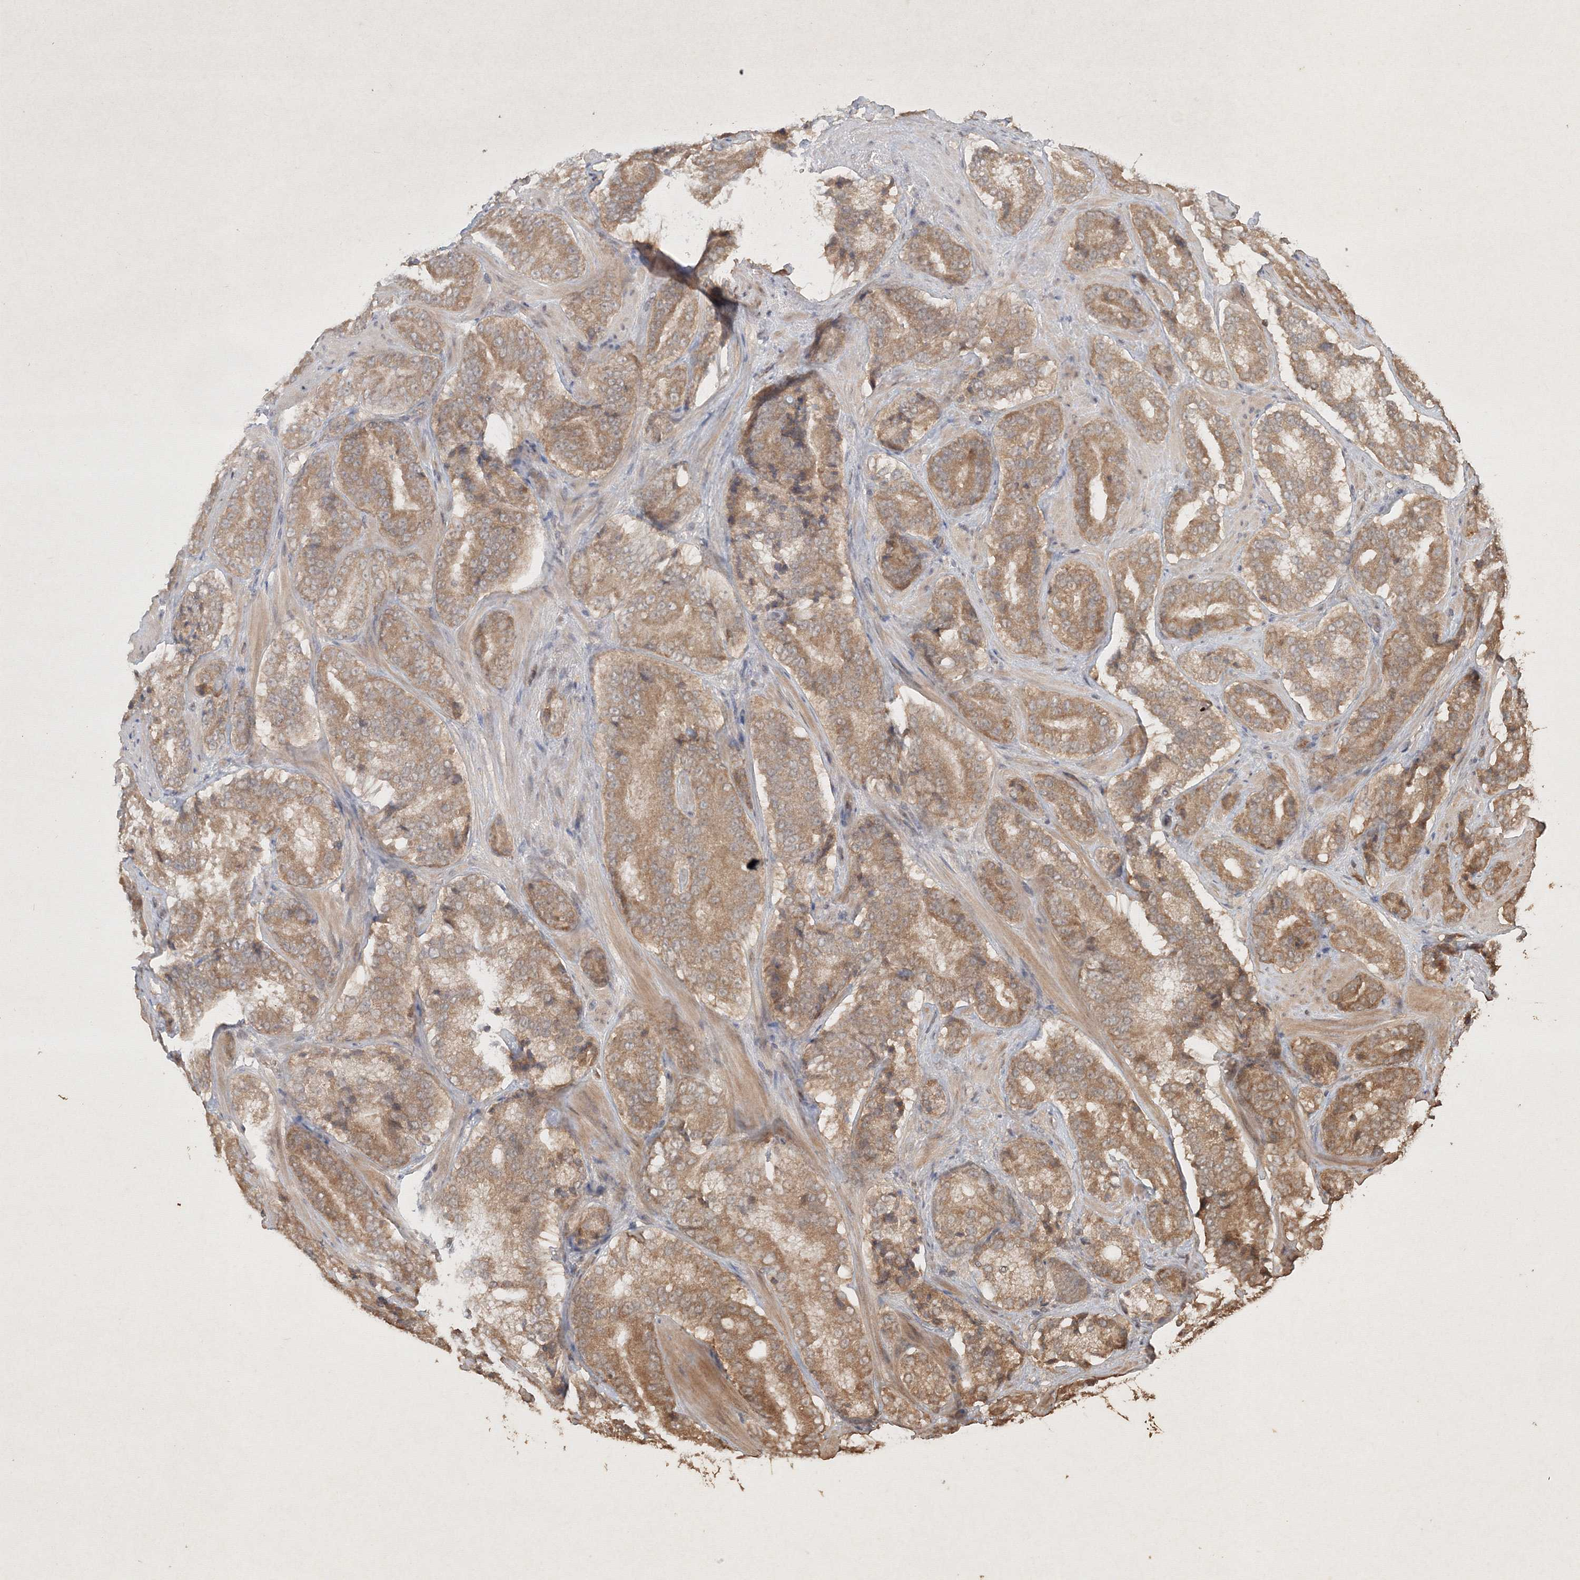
{"staining": {"intensity": "moderate", "quantity": ">75%", "location": "cytoplasmic/membranous"}, "tissue": "prostate cancer", "cell_type": "Tumor cells", "image_type": "cancer", "snomed": [{"axis": "morphology", "description": "Adenocarcinoma, High grade"}, {"axis": "topography", "description": "Prostate"}], "caption": "This micrograph exhibits immunohistochemistry (IHC) staining of human prostate cancer, with medium moderate cytoplasmic/membranous expression in about >75% of tumor cells.", "gene": "PELI3", "patient": {"sex": "male", "age": 60}}